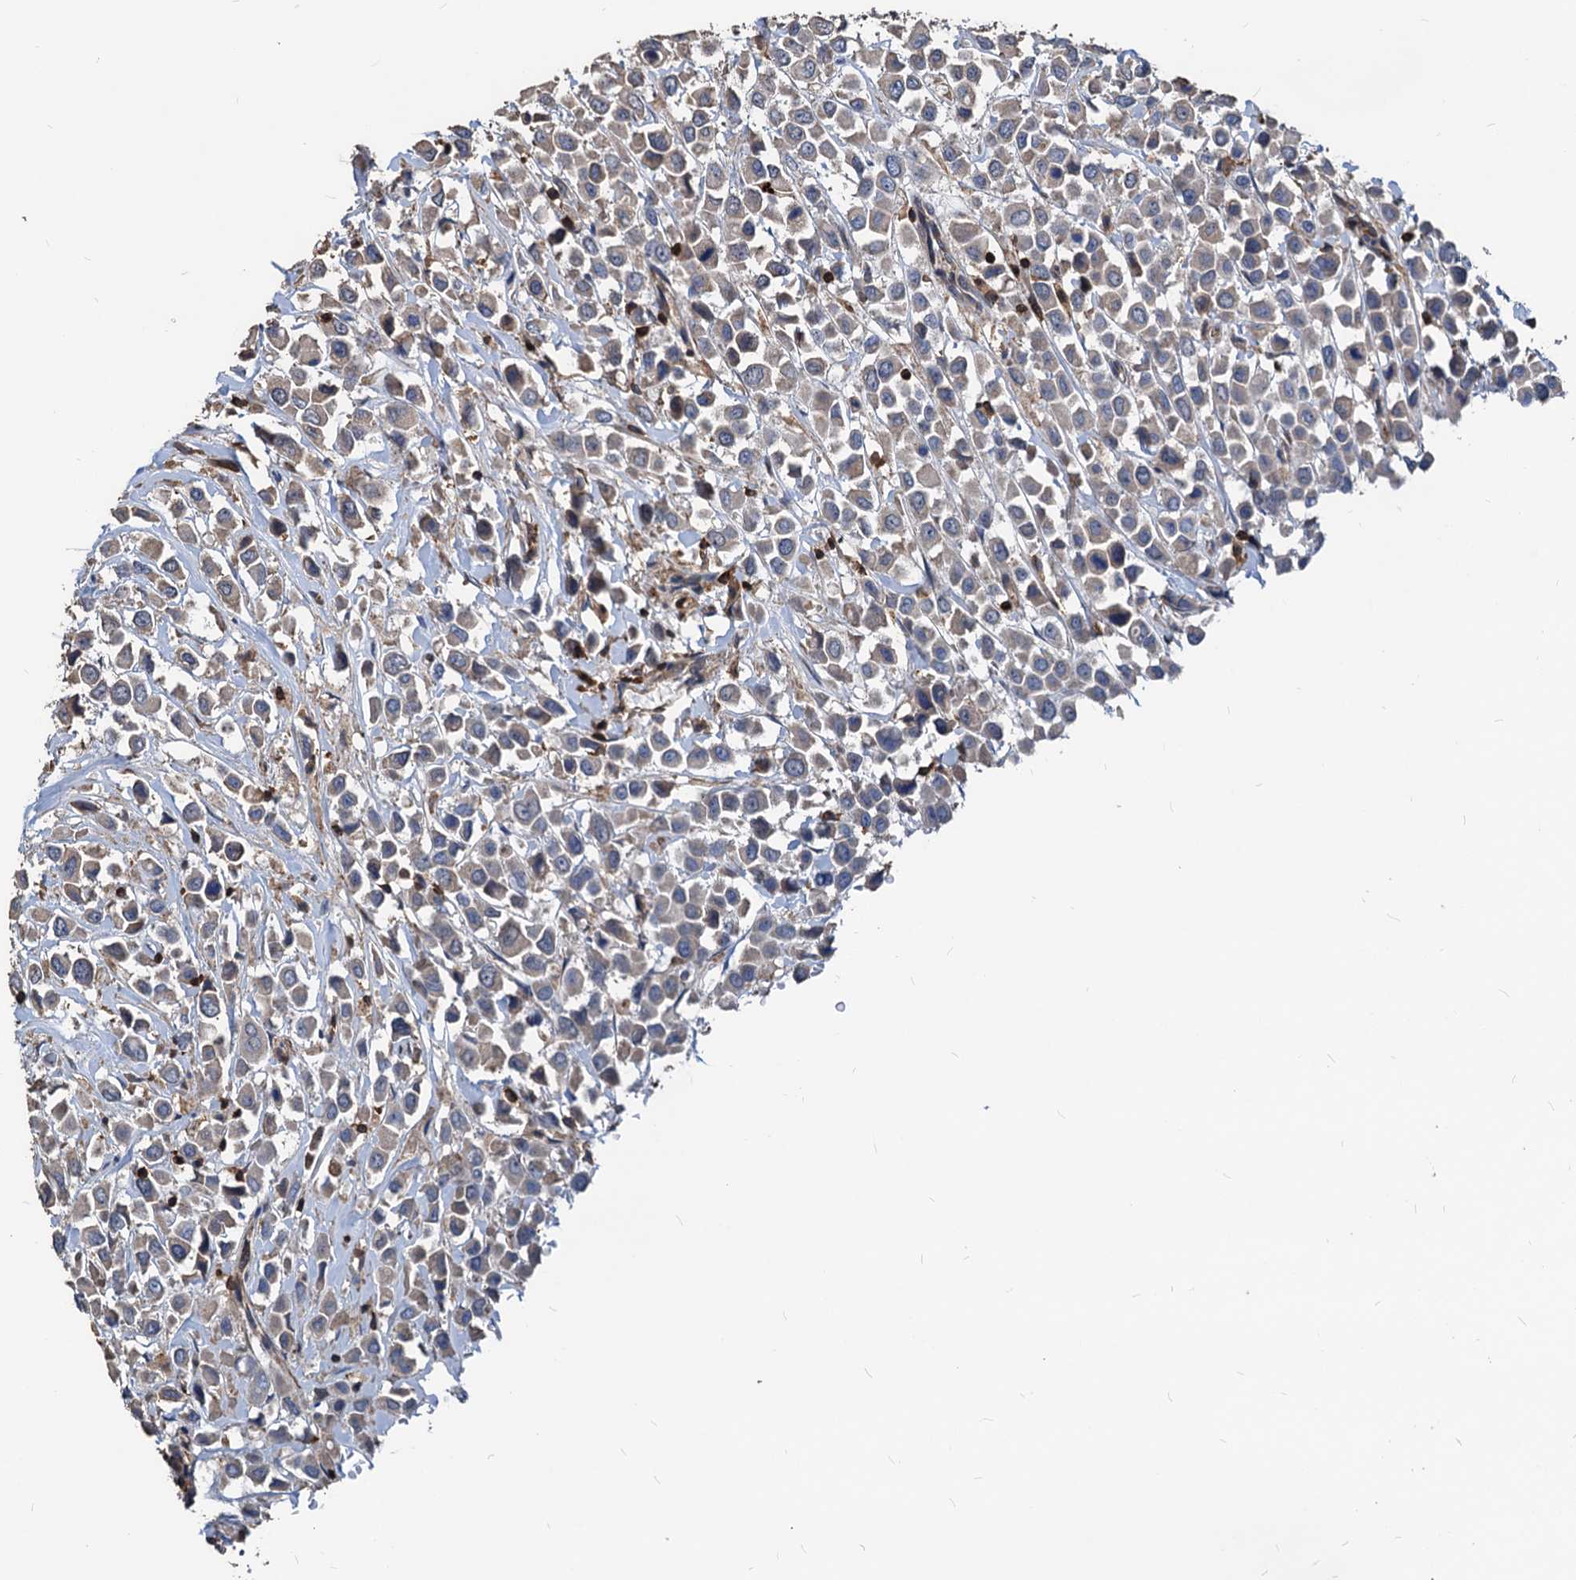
{"staining": {"intensity": "weak", "quantity": "<25%", "location": "cytoplasmic/membranous"}, "tissue": "breast cancer", "cell_type": "Tumor cells", "image_type": "cancer", "snomed": [{"axis": "morphology", "description": "Duct carcinoma"}, {"axis": "topography", "description": "Breast"}], "caption": "This is an immunohistochemistry photomicrograph of breast cancer. There is no positivity in tumor cells.", "gene": "LCP2", "patient": {"sex": "female", "age": 61}}